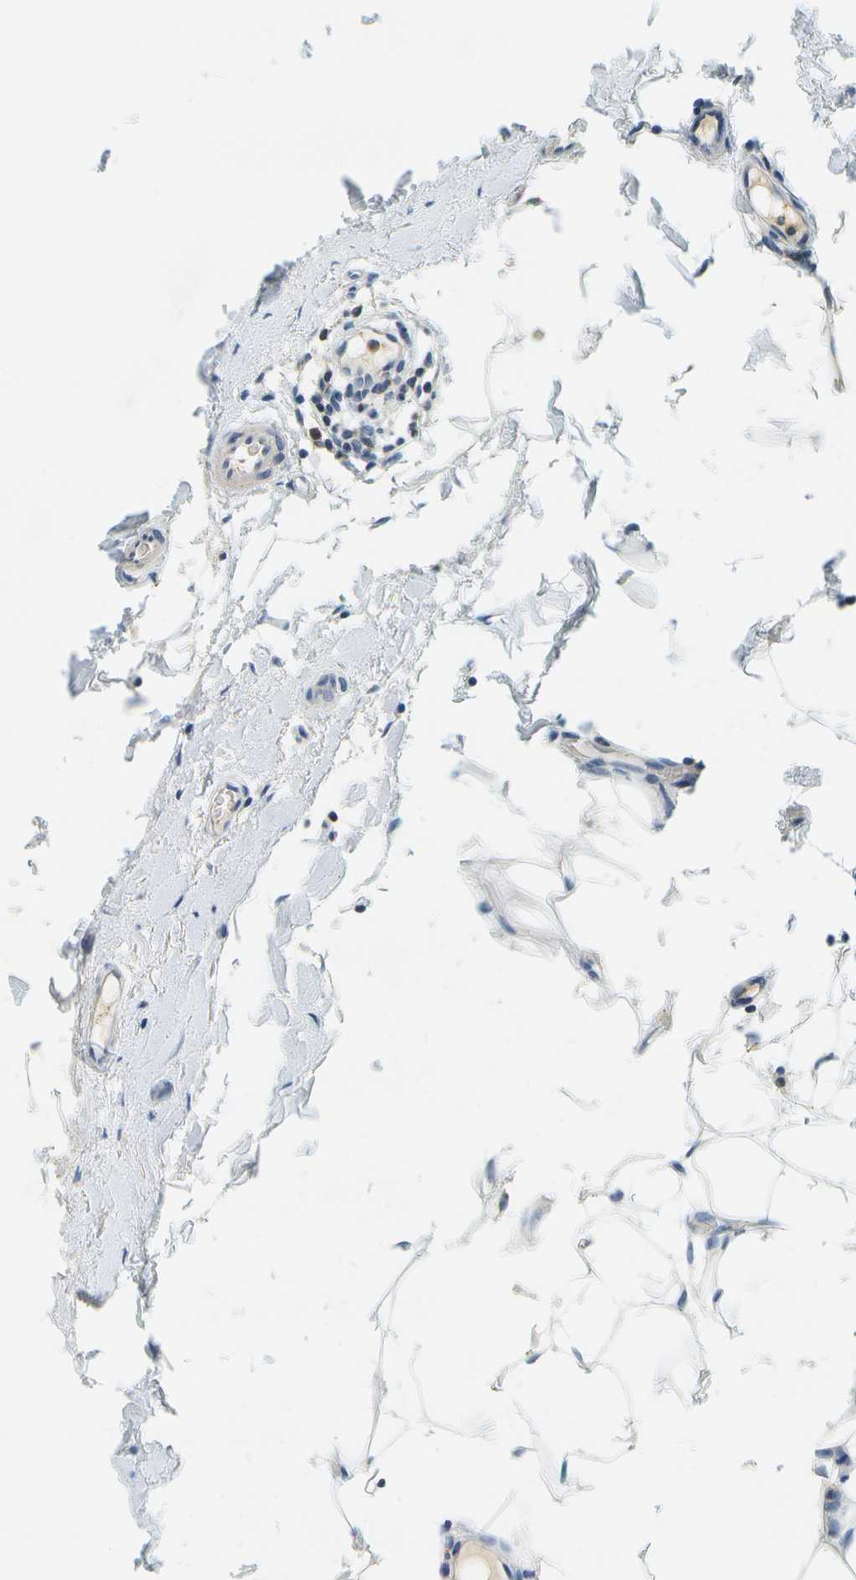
{"staining": {"intensity": "negative", "quantity": "none", "location": "none"}, "tissue": "breast cancer", "cell_type": "Tumor cells", "image_type": "cancer", "snomed": [{"axis": "morphology", "description": "Lobular carcinoma"}, {"axis": "topography", "description": "Skin"}, {"axis": "topography", "description": "Breast"}], "caption": "The image demonstrates no significant positivity in tumor cells of breast lobular carcinoma. (Stains: DAB (3,3'-diaminobenzidine) immunohistochemistry (IHC) with hematoxylin counter stain, Microscopy: brightfield microscopy at high magnification).", "gene": "RASGRP2", "patient": {"sex": "female", "age": 46}}